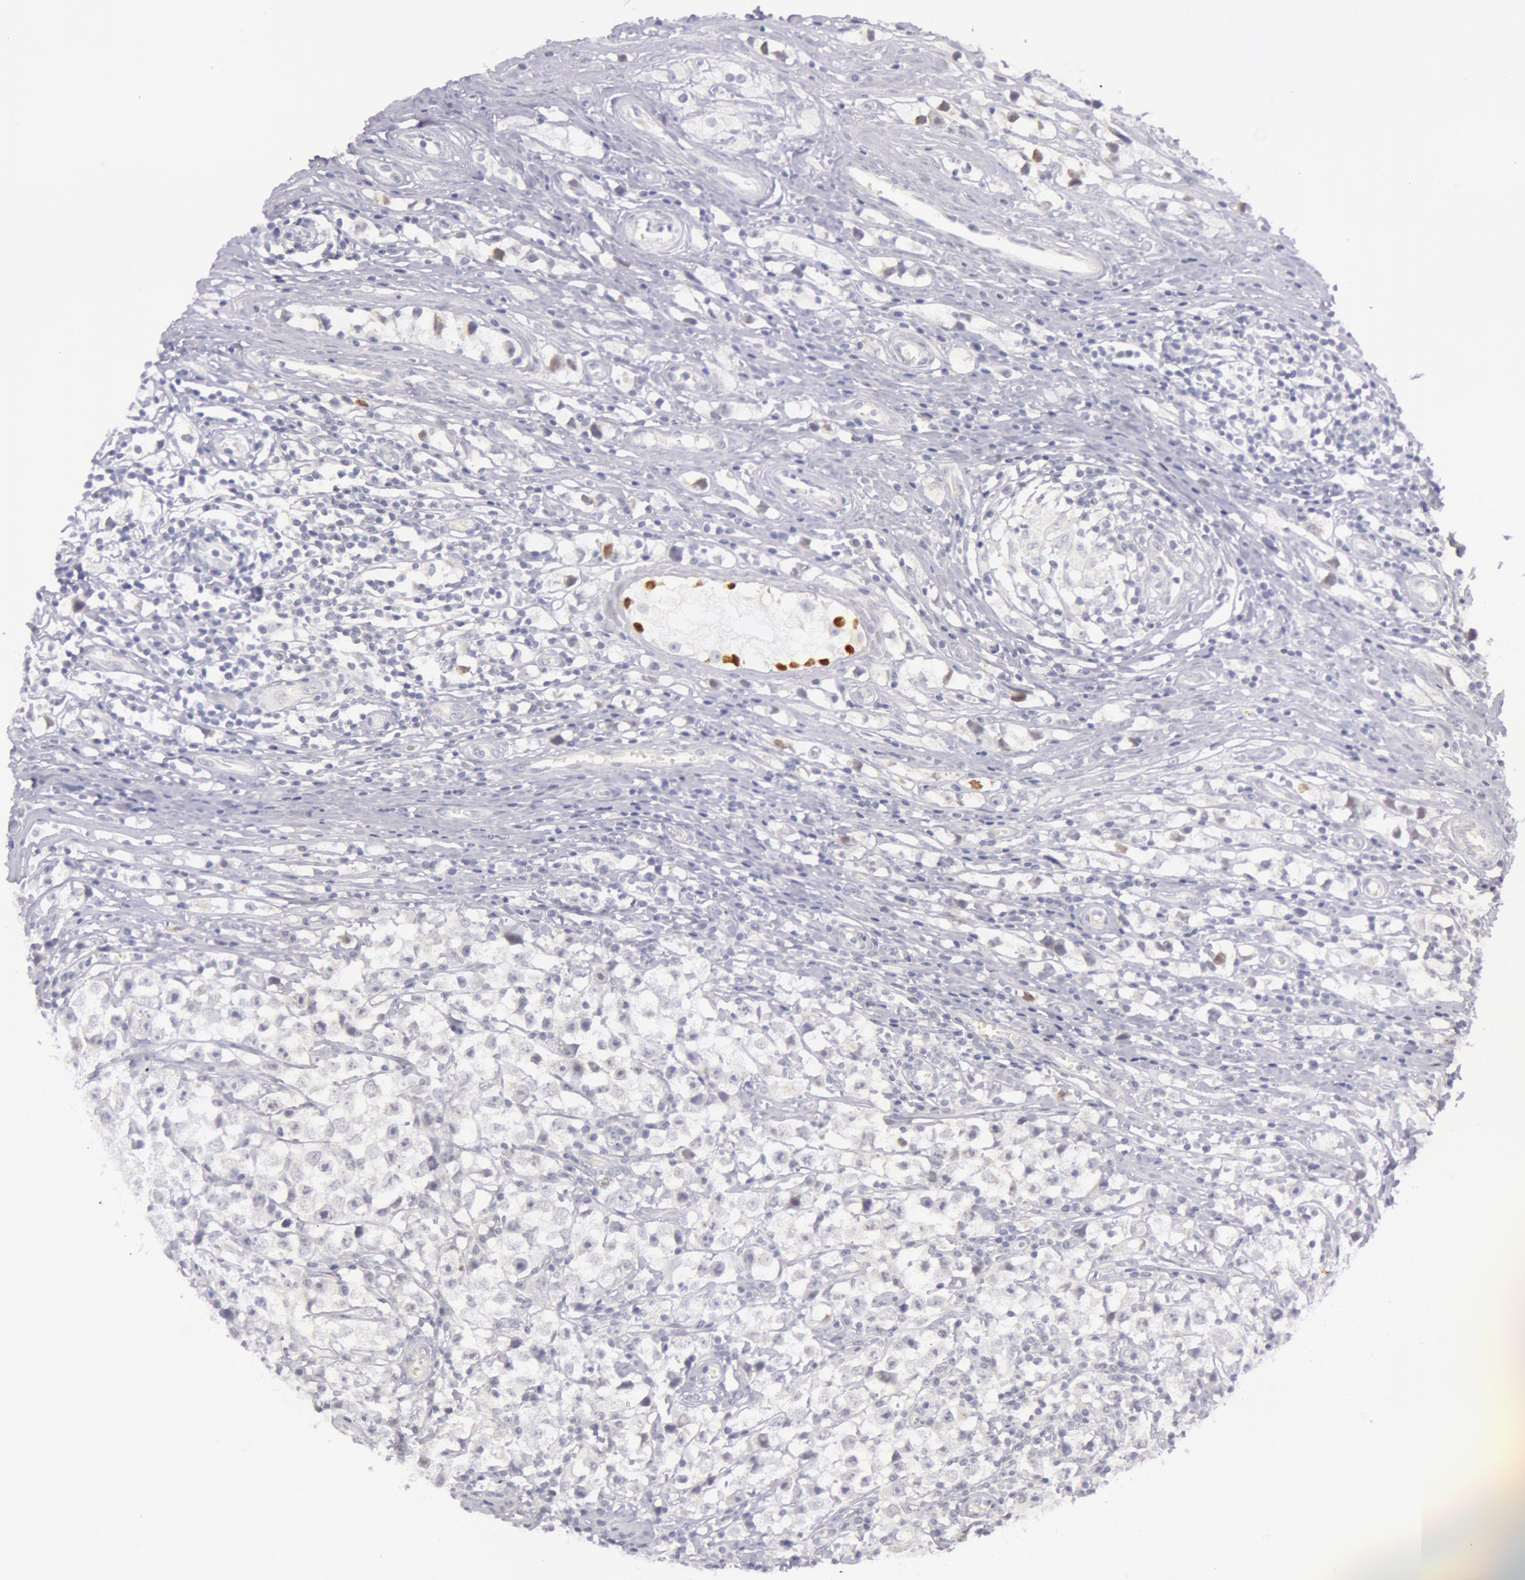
{"staining": {"intensity": "negative", "quantity": "none", "location": "none"}, "tissue": "testis cancer", "cell_type": "Tumor cells", "image_type": "cancer", "snomed": [{"axis": "morphology", "description": "Seminoma, NOS"}, {"axis": "topography", "description": "Testis"}], "caption": "Immunohistochemical staining of seminoma (testis) reveals no significant staining in tumor cells. Brightfield microscopy of immunohistochemistry stained with DAB (3,3'-diaminobenzidine) (brown) and hematoxylin (blue), captured at high magnification.", "gene": "RBMY1F", "patient": {"sex": "male", "age": 35}}